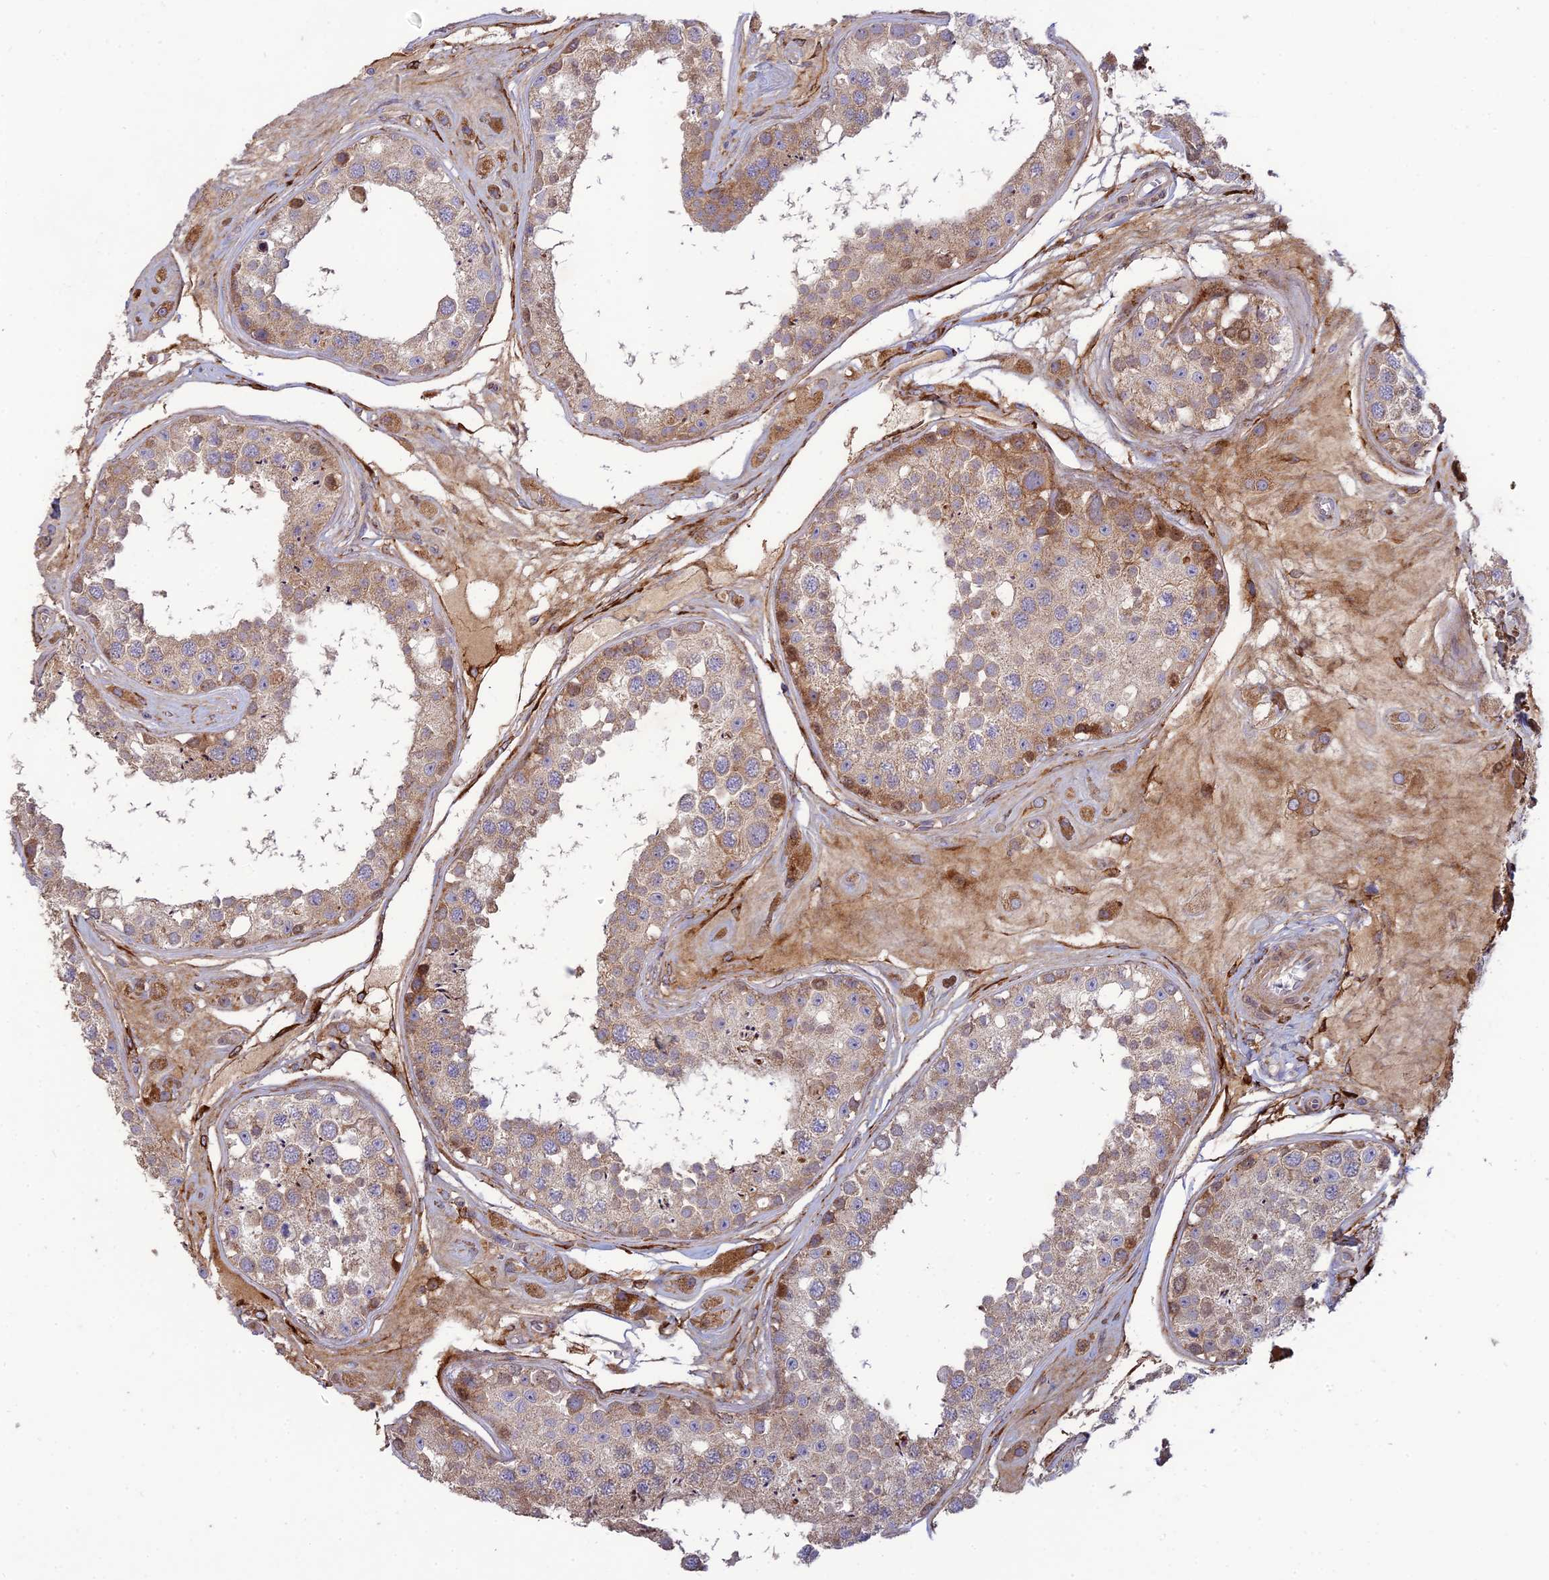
{"staining": {"intensity": "moderate", "quantity": "25%-75%", "location": "cytoplasmic/membranous"}, "tissue": "testis", "cell_type": "Cells in seminiferous ducts", "image_type": "normal", "snomed": [{"axis": "morphology", "description": "Normal tissue, NOS"}, {"axis": "topography", "description": "Testis"}], "caption": "IHC (DAB) staining of normal testis exhibits moderate cytoplasmic/membranous protein expression in approximately 25%-75% of cells in seminiferous ducts.", "gene": "RCN3", "patient": {"sex": "male", "age": 25}}